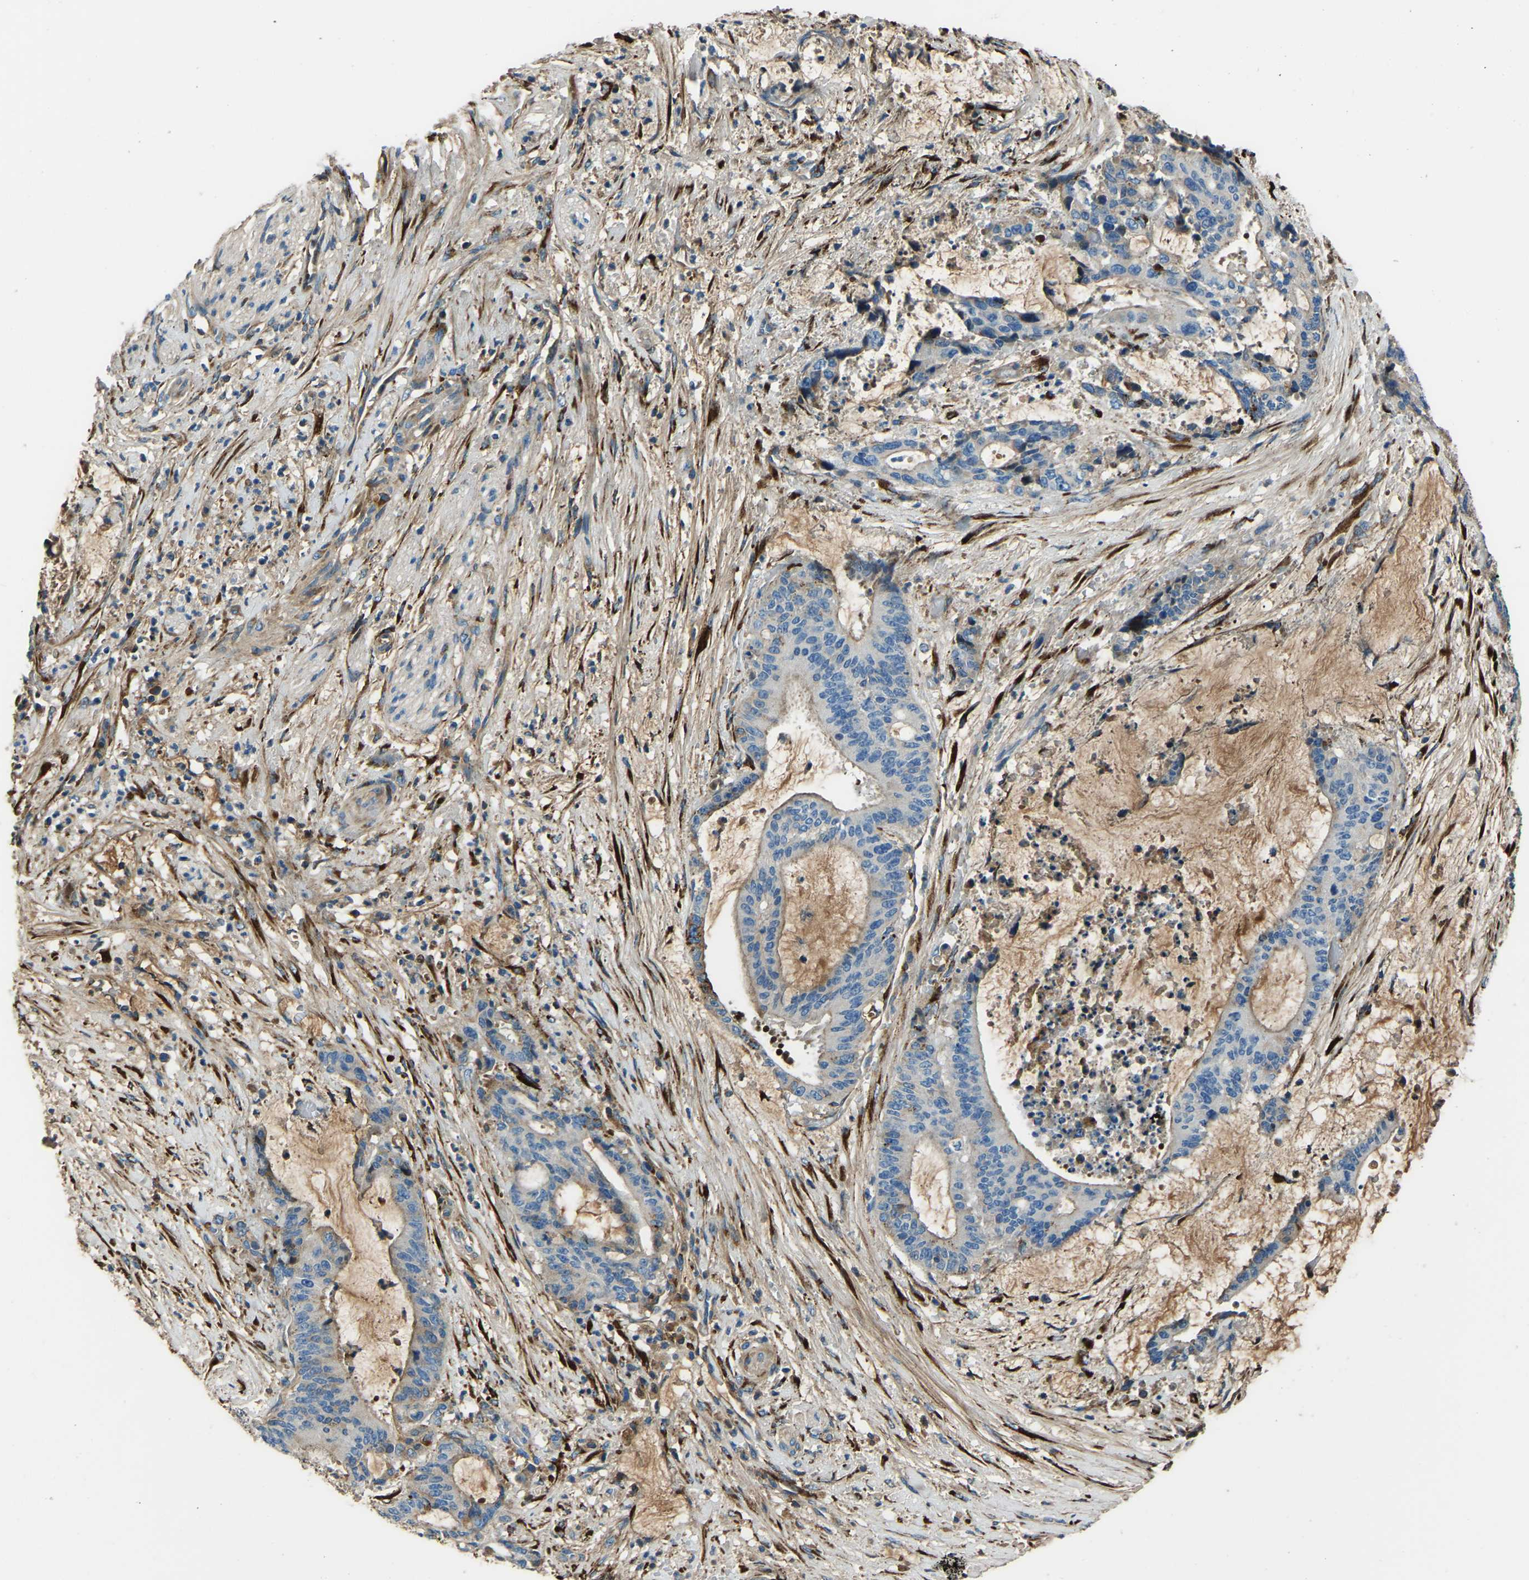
{"staining": {"intensity": "moderate", "quantity": "<25%", "location": "cytoplasmic/membranous"}, "tissue": "liver cancer", "cell_type": "Tumor cells", "image_type": "cancer", "snomed": [{"axis": "morphology", "description": "Normal tissue, NOS"}, {"axis": "morphology", "description": "Cholangiocarcinoma"}, {"axis": "topography", "description": "Liver"}, {"axis": "topography", "description": "Peripheral nerve tissue"}], "caption": "Human liver cancer stained with a brown dye reveals moderate cytoplasmic/membranous positive positivity in approximately <25% of tumor cells.", "gene": "COL3A1", "patient": {"sex": "female", "age": 73}}